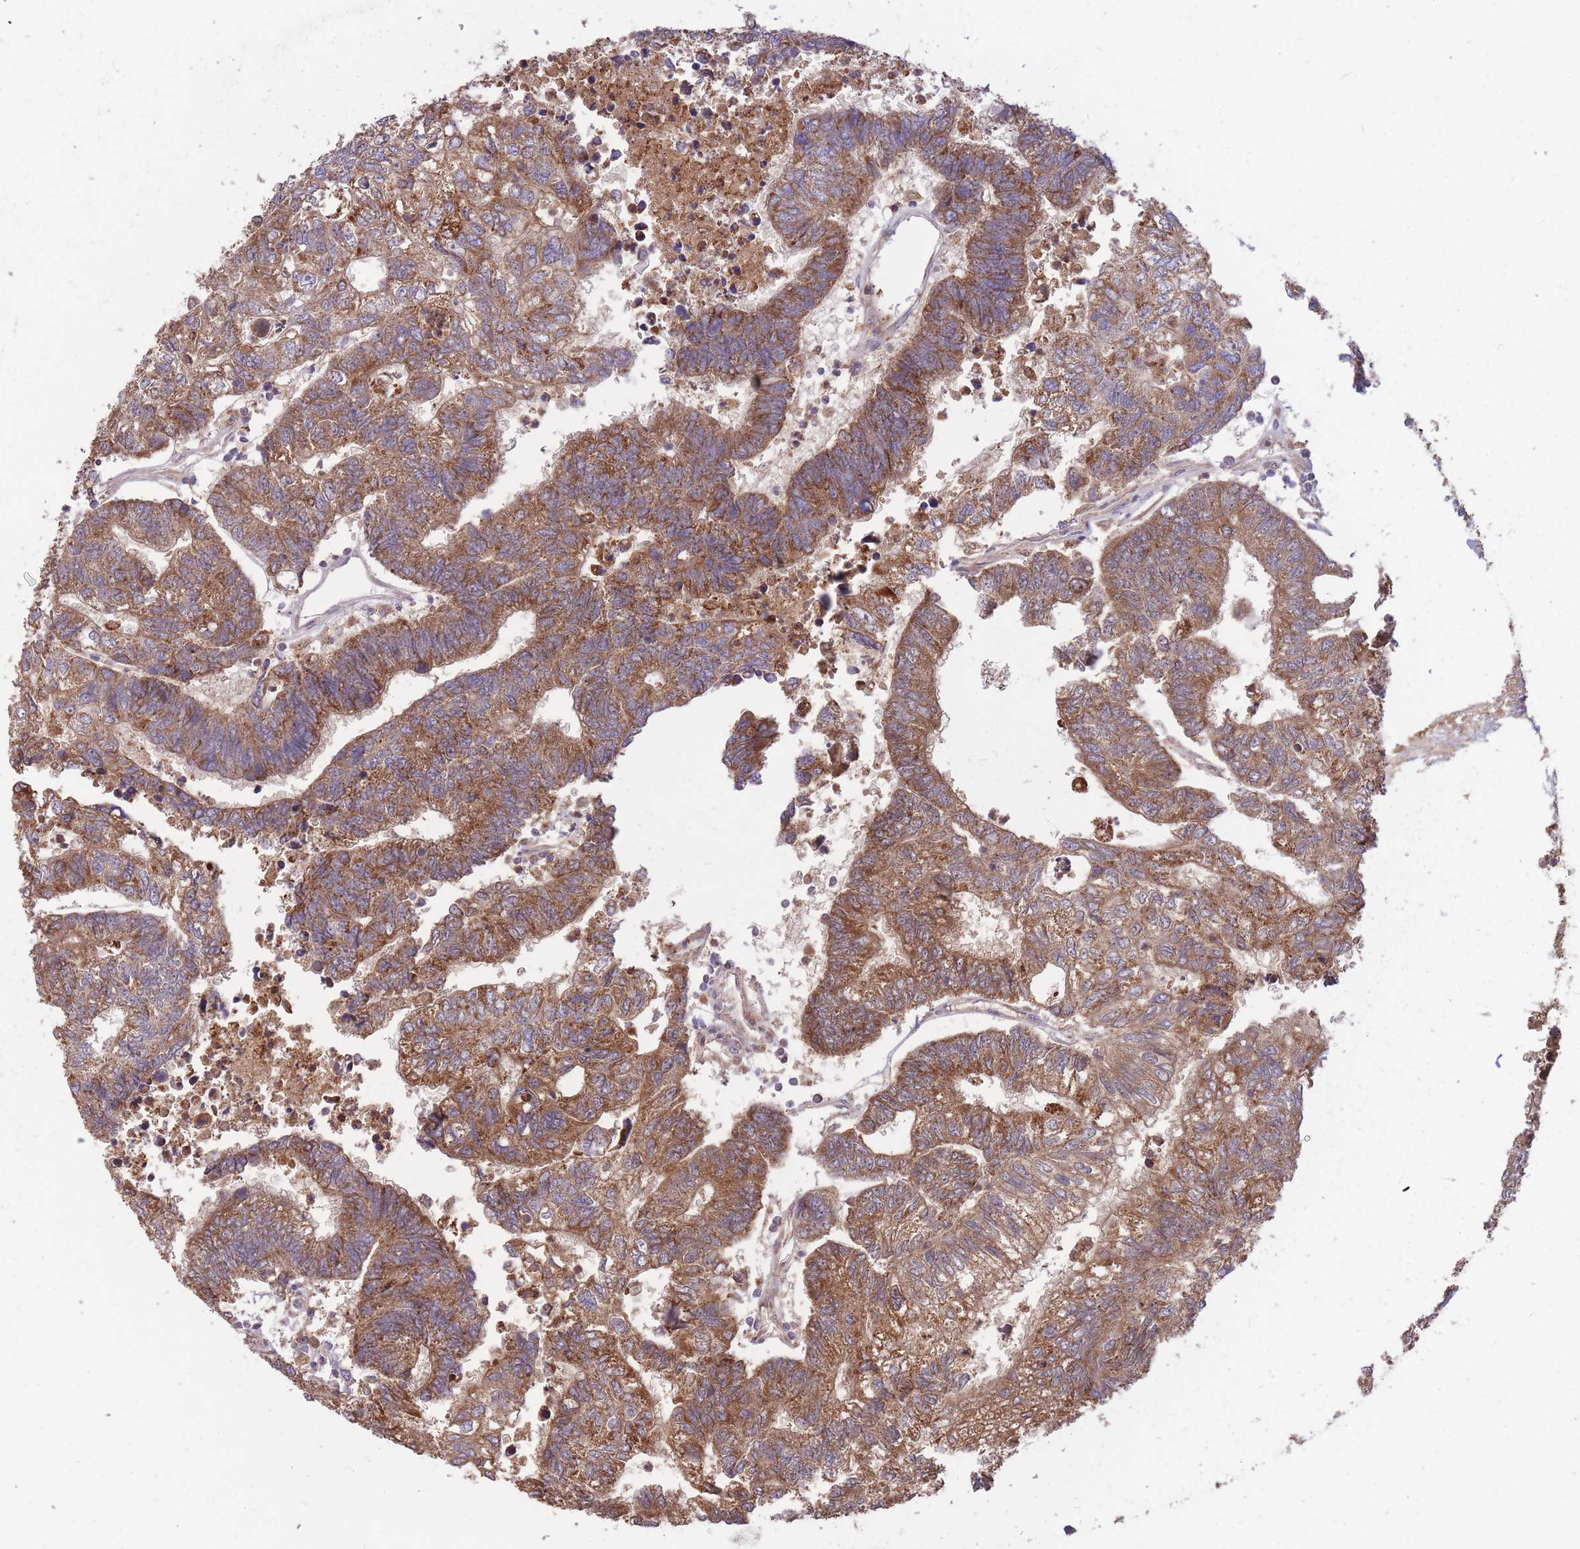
{"staining": {"intensity": "moderate", "quantity": ">75%", "location": "cytoplasmic/membranous"}, "tissue": "colorectal cancer", "cell_type": "Tumor cells", "image_type": "cancer", "snomed": [{"axis": "morphology", "description": "Adenocarcinoma, NOS"}, {"axis": "topography", "description": "Colon"}], "caption": "Immunohistochemical staining of colorectal cancer (adenocarcinoma) reveals moderate cytoplasmic/membranous protein expression in about >75% of tumor cells.", "gene": "IGF2BP2", "patient": {"sex": "female", "age": 48}}